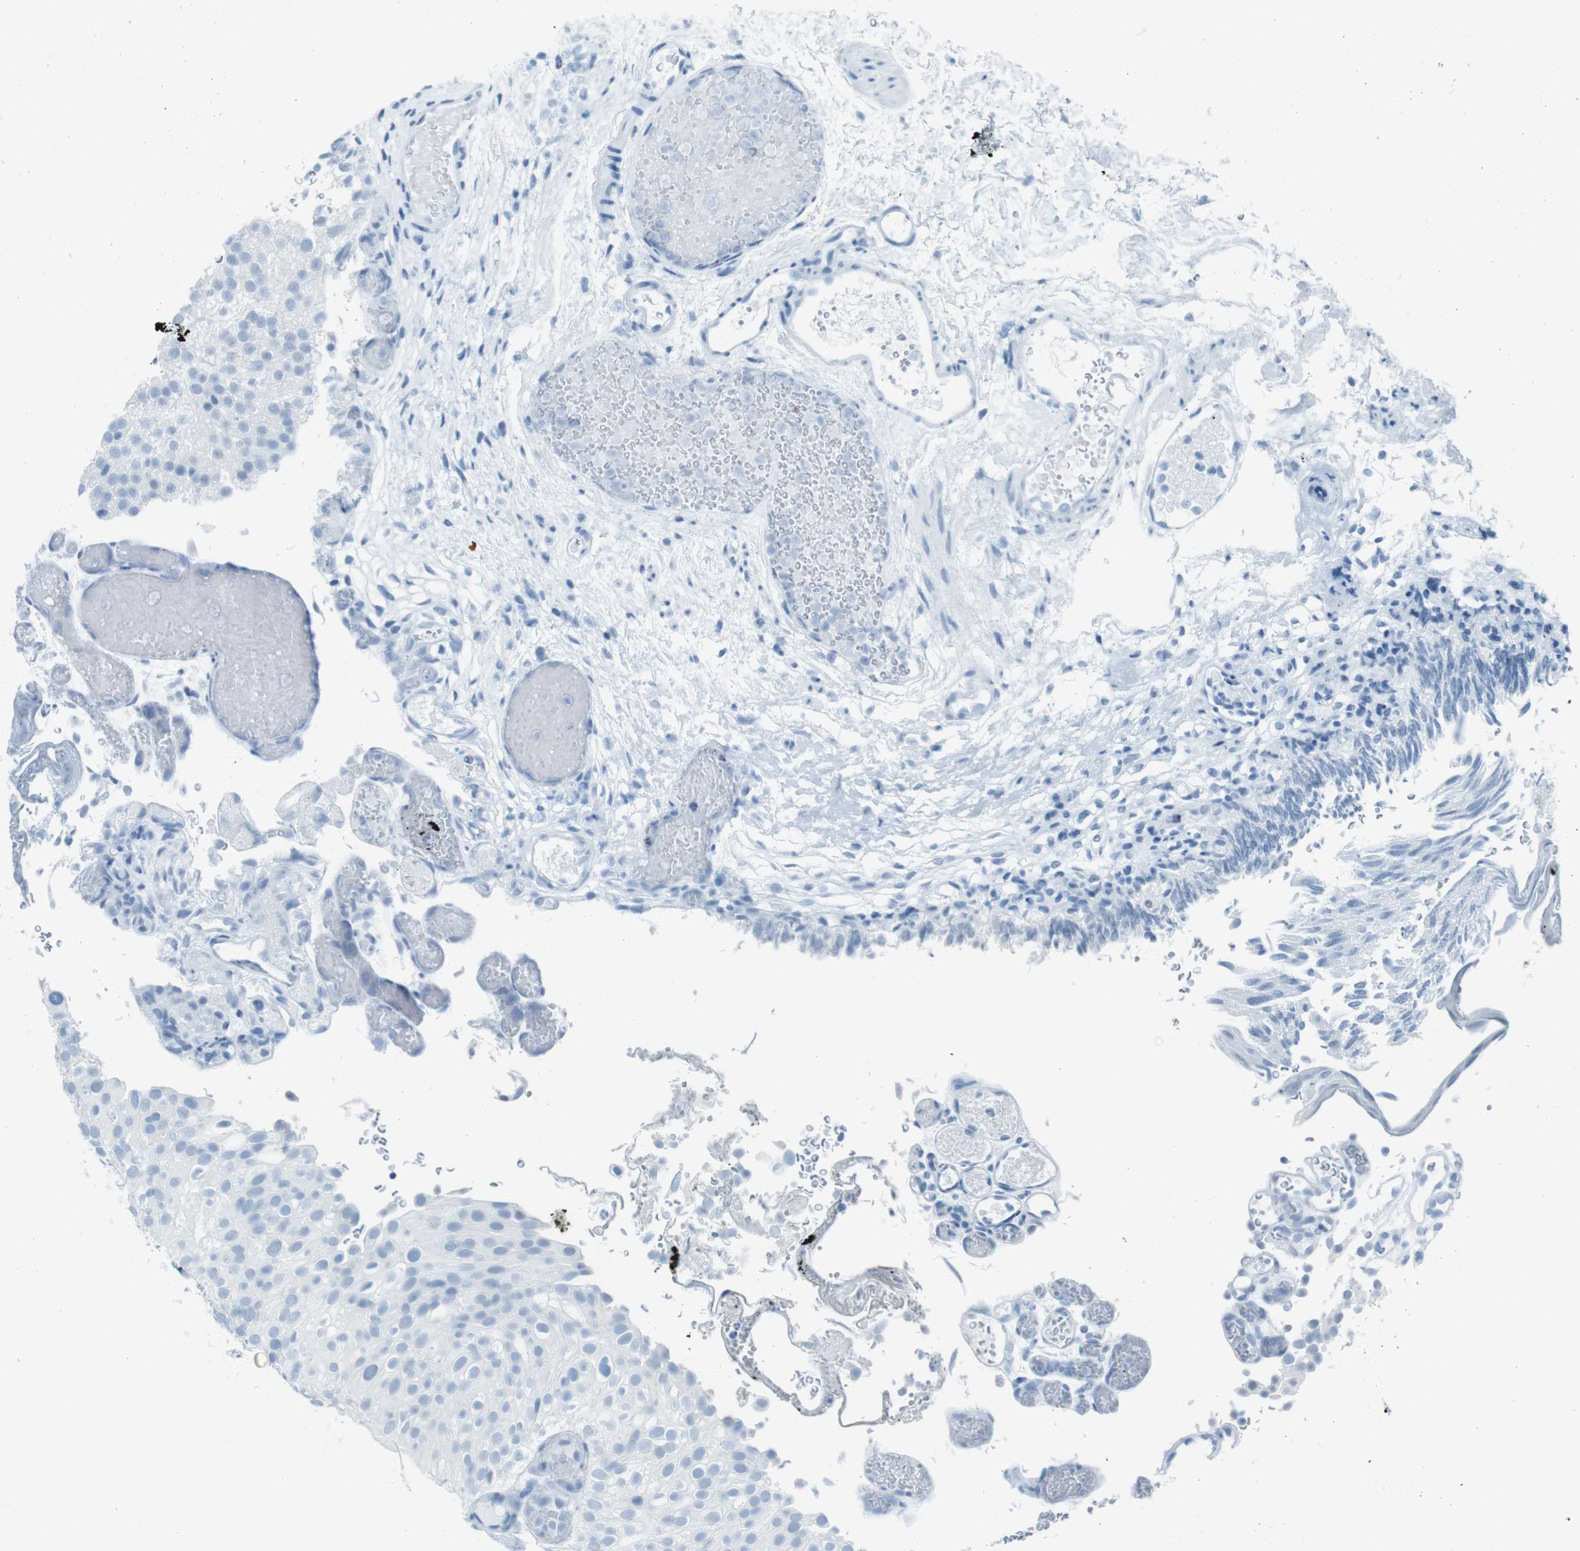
{"staining": {"intensity": "negative", "quantity": "none", "location": "none"}, "tissue": "urothelial cancer", "cell_type": "Tumor cells", "image_type": "cancer", "snomed": [{"axis": "morphology", "description": "Urothelial carcinoma, Low grade"}, {"axis": "topography", "description": "Urinary bladder"}], "caption": "High power microscopy photomicrograph of an immunohistochemistry (IHC) histopathology image of low-grade urothelial carcinoma, revealing no significant positivity in tumor cells.", "gene": "TMEM207", "patient": {"sex": "male", "age": 78}}